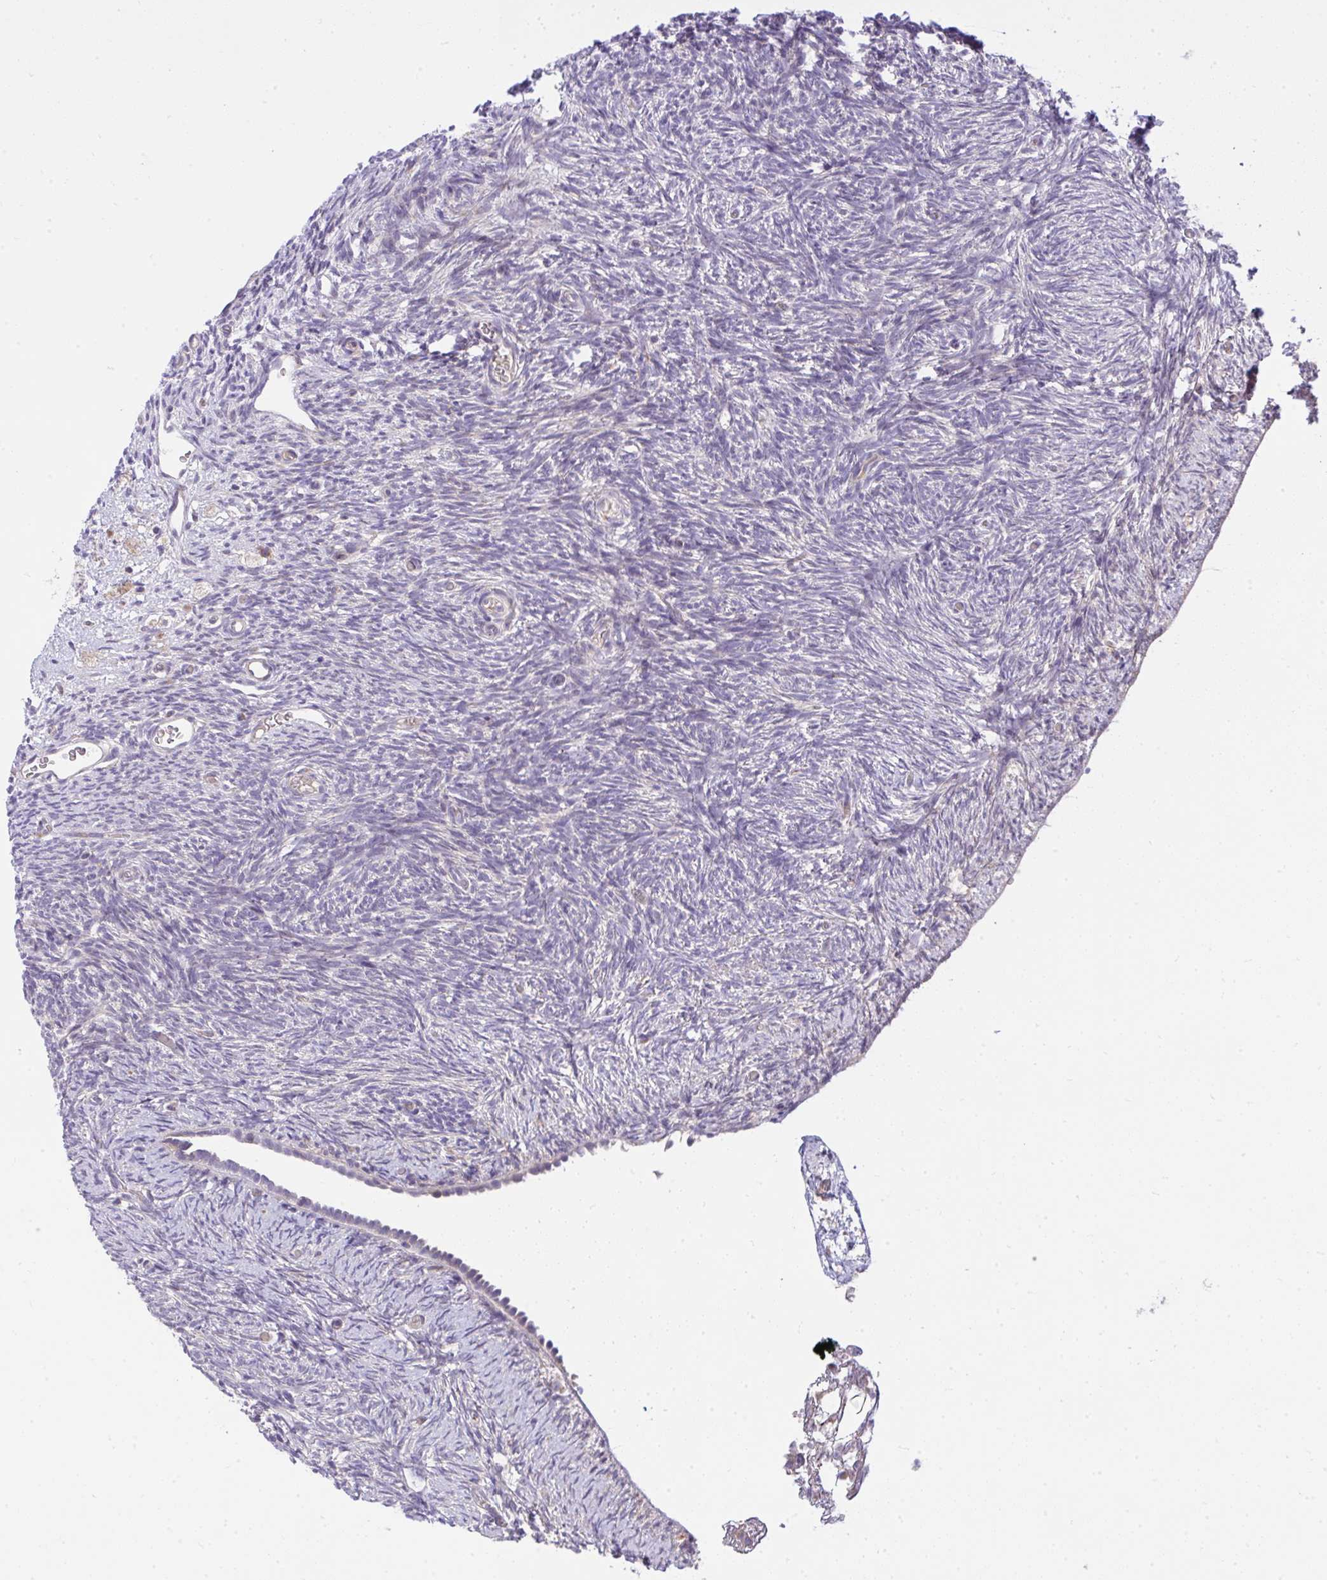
{"staining": {"intensity": "moderate", "quantity": ">75%", "location": "cytoplasmic/membranous,nuclear"}, "tissue": "ovary", "cell_type": "Follicle cells", "image_type": "normal", "snomed": [{"axis": "morphology", "description": "Normal tissue, NOS"}, {"axis": "topography", "description": "Ovary"}], "caption": "Ovary stained with immunohistochemistry reveals moderate cytoplasmic/membranous,nuclear positivity in approximately >75% of follicle cells.", "gene": "CHIA", "patient": {"sex": "female", "age": 39}}